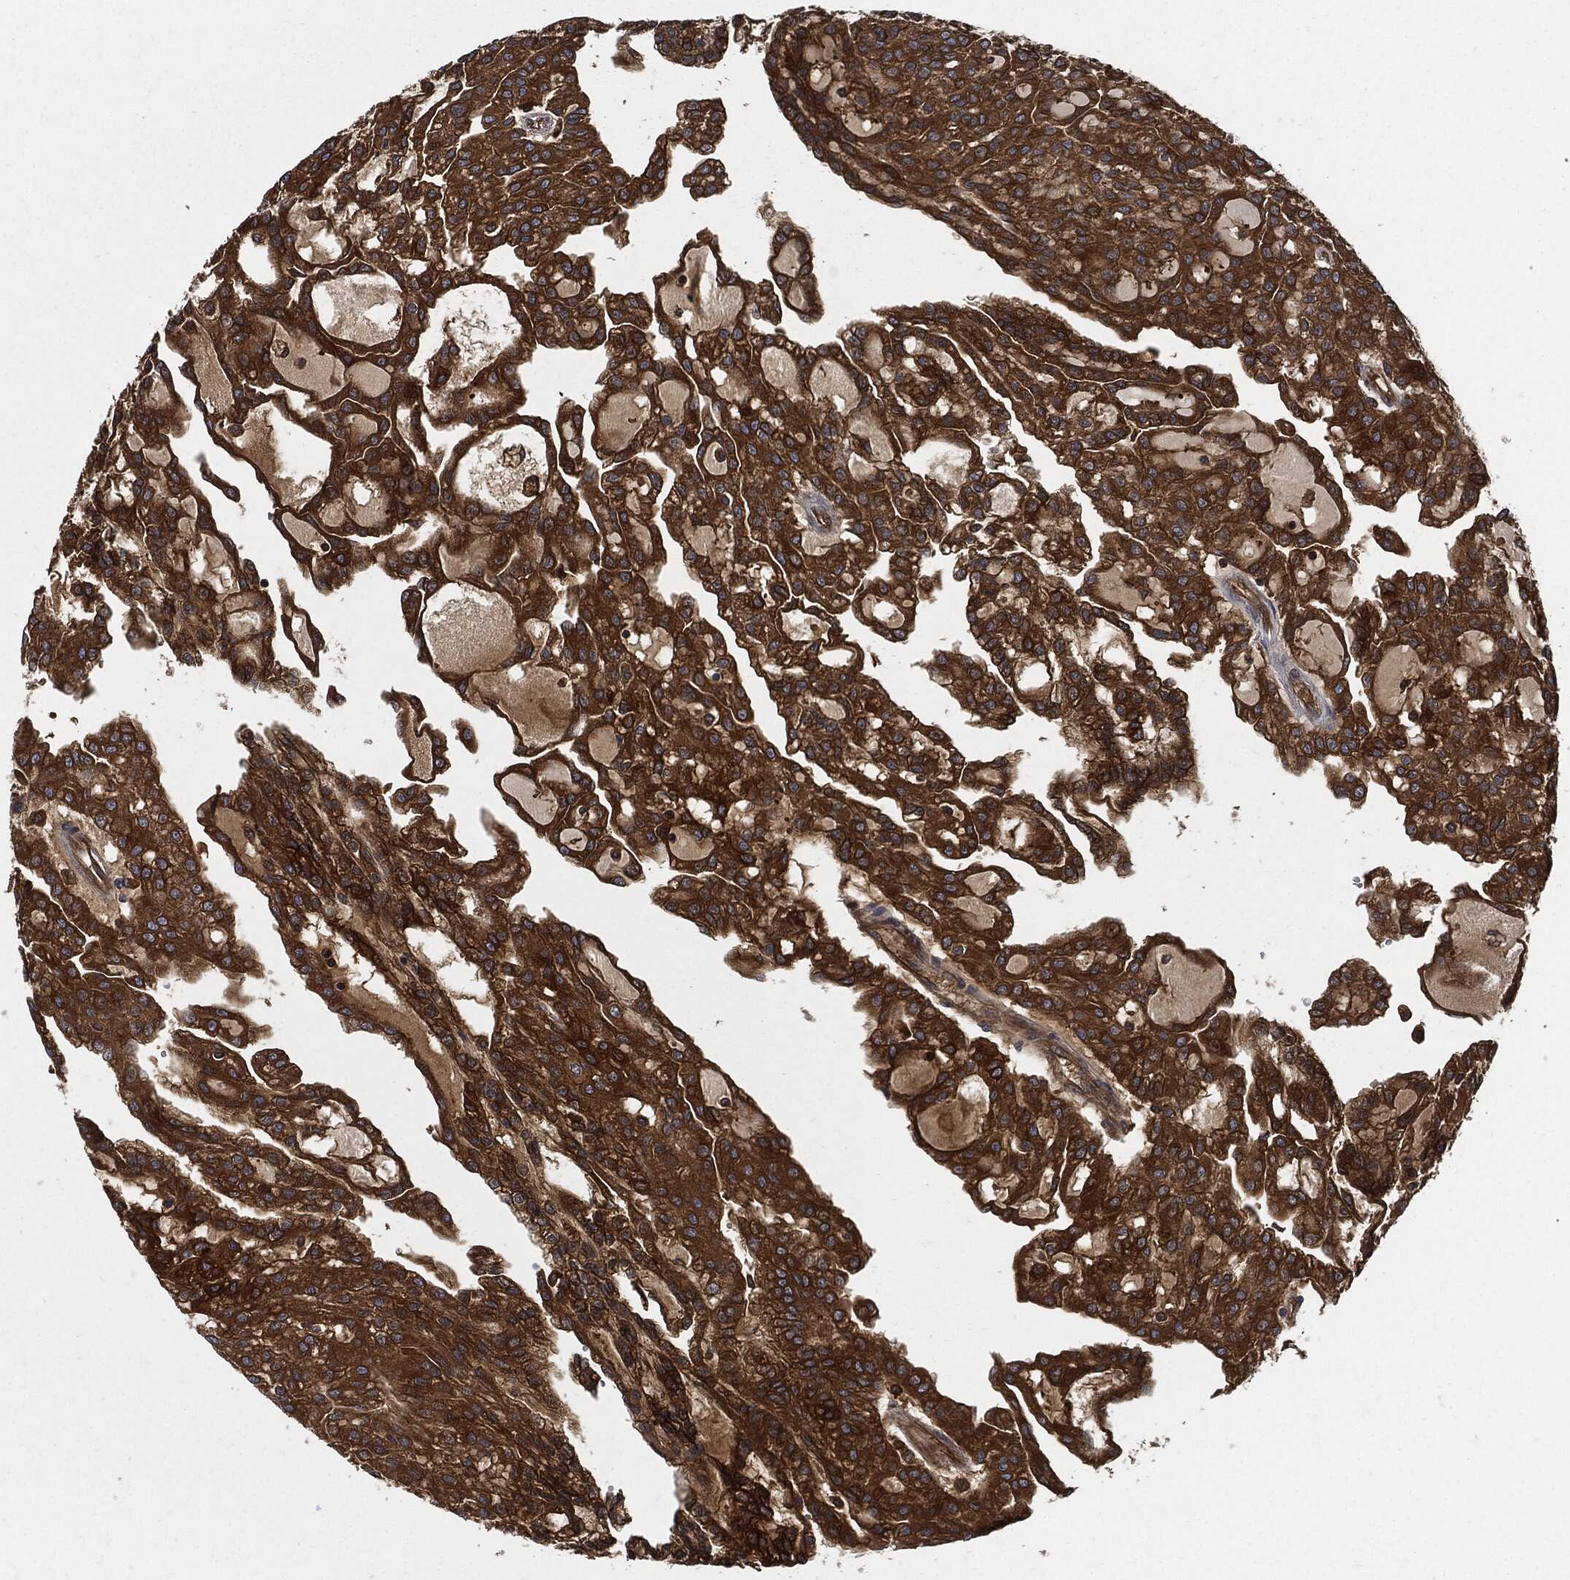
{"staining": {"intensity": "strong", "quantity": ">75%", "location": "cytoplasmic/membranous"}, "tissue": "renal cancer", "cell_type": "Tumor cells", "image_type": "cancer", "snomed": [{"axis": "morphology", "description": "Adenocarcinoma, NOS"}, {"axis": "topography", "description": "Kidney"}], "caption": "Renal cancer (adenocarcinoma) stained with IHC reveals strong cytoplasmic/membranous staining in approximately >75% of tumor cells.", "gene": "XPNPEP1", "patient": {"sex": "male", "age": 63}}